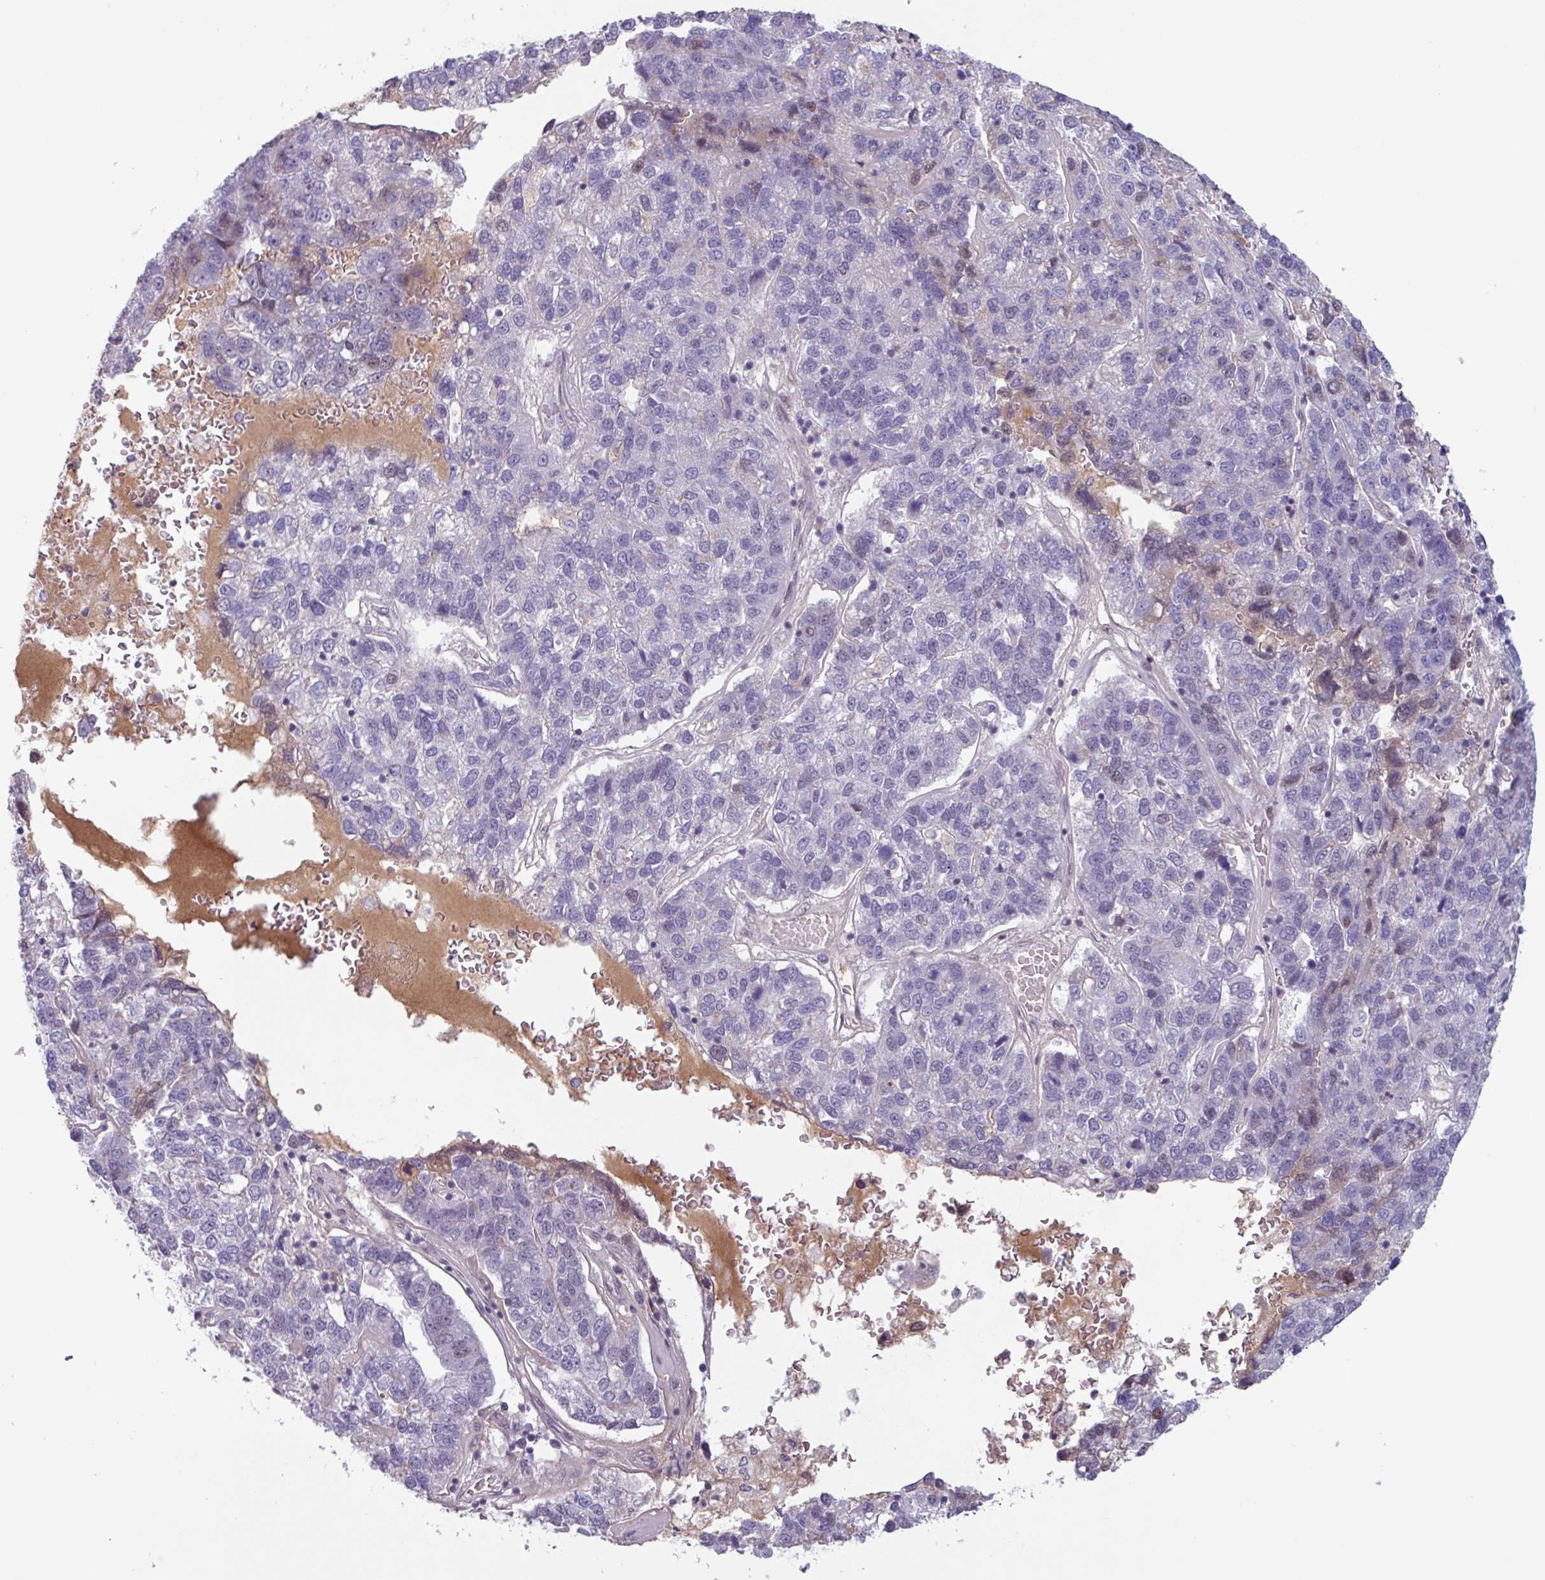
{"staining": {"intensity": "weak", "quantity": "<25%", "location": "nuclear"}, "tissue": "pancreatic cancer", "cell_type": "Tumor cells", "image_type": "cancer", "snomed": [{"axis": "morphology", "description": "Adenocarcinoma, NOS"}, {"axis": "topography", "description": "Pancreas"}], "caption": "IHC photomicrograph of human pancreatic cancer (adenocarcinoma) stained for a protein (brown), which reveals no positivity in tumor cells.", "gene": "ZNF575", "patient": {"sex": "female", "age": 61}}